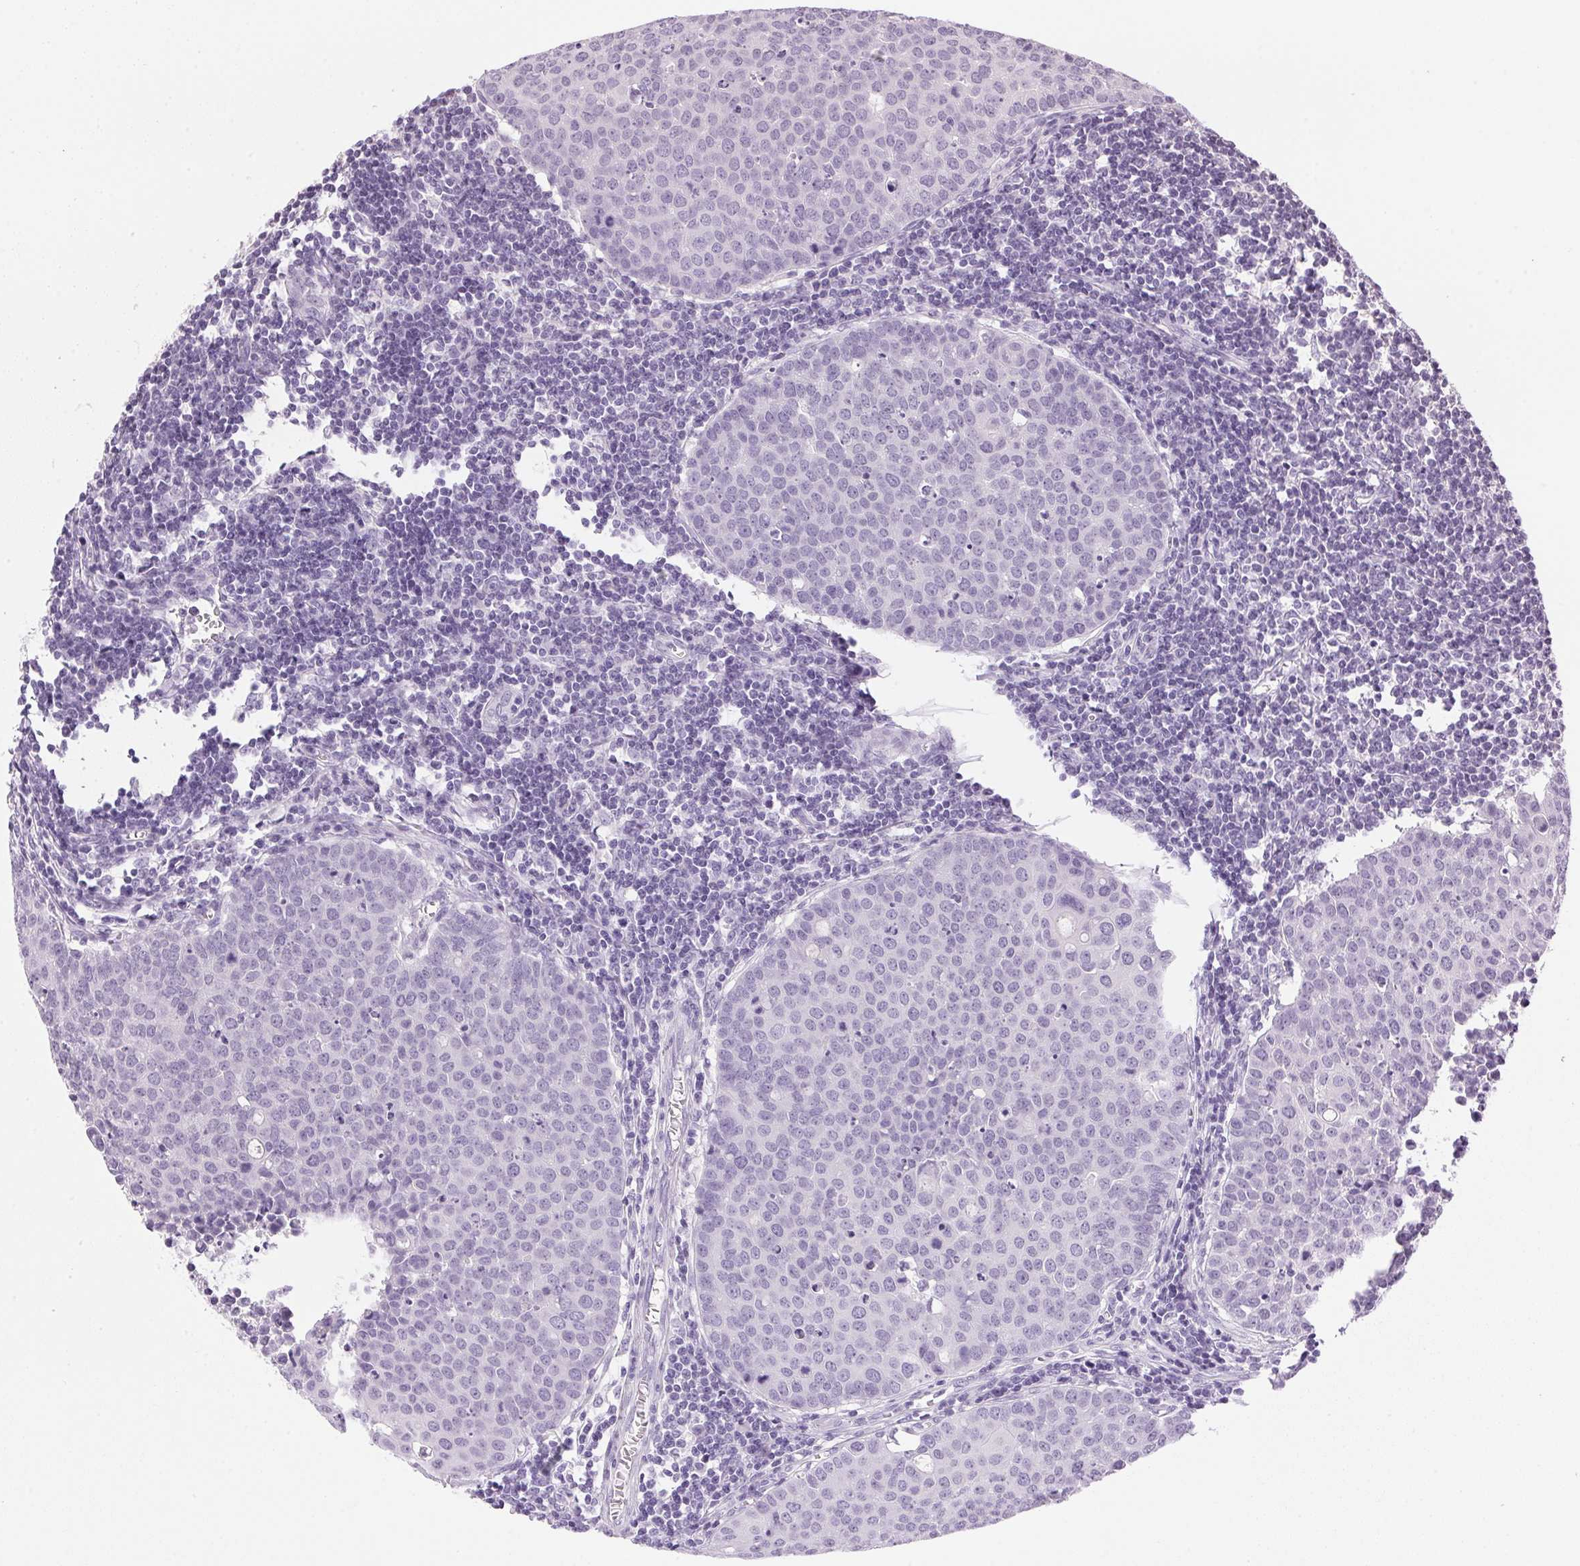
{"staining": {"intensity": "negative", "quantity": "none", "location": "none"}, "tissue": "carcinoid", "cell_type": "Tumor cells", "image_type": "cancer", "snomed": [{"axis": "morphology", "description": "Carcinoid, malignant, NOS"}, {"axis": "topography", "description": "Colon"}], "caption": "An immunohistochemistry (IHC) photomicrograph of malignant carcinoid is shown. There is no staining in tumor cells of malignant carcinoid.", "gene": "SP7", "patient": {"sex": "male", "age": 81}}